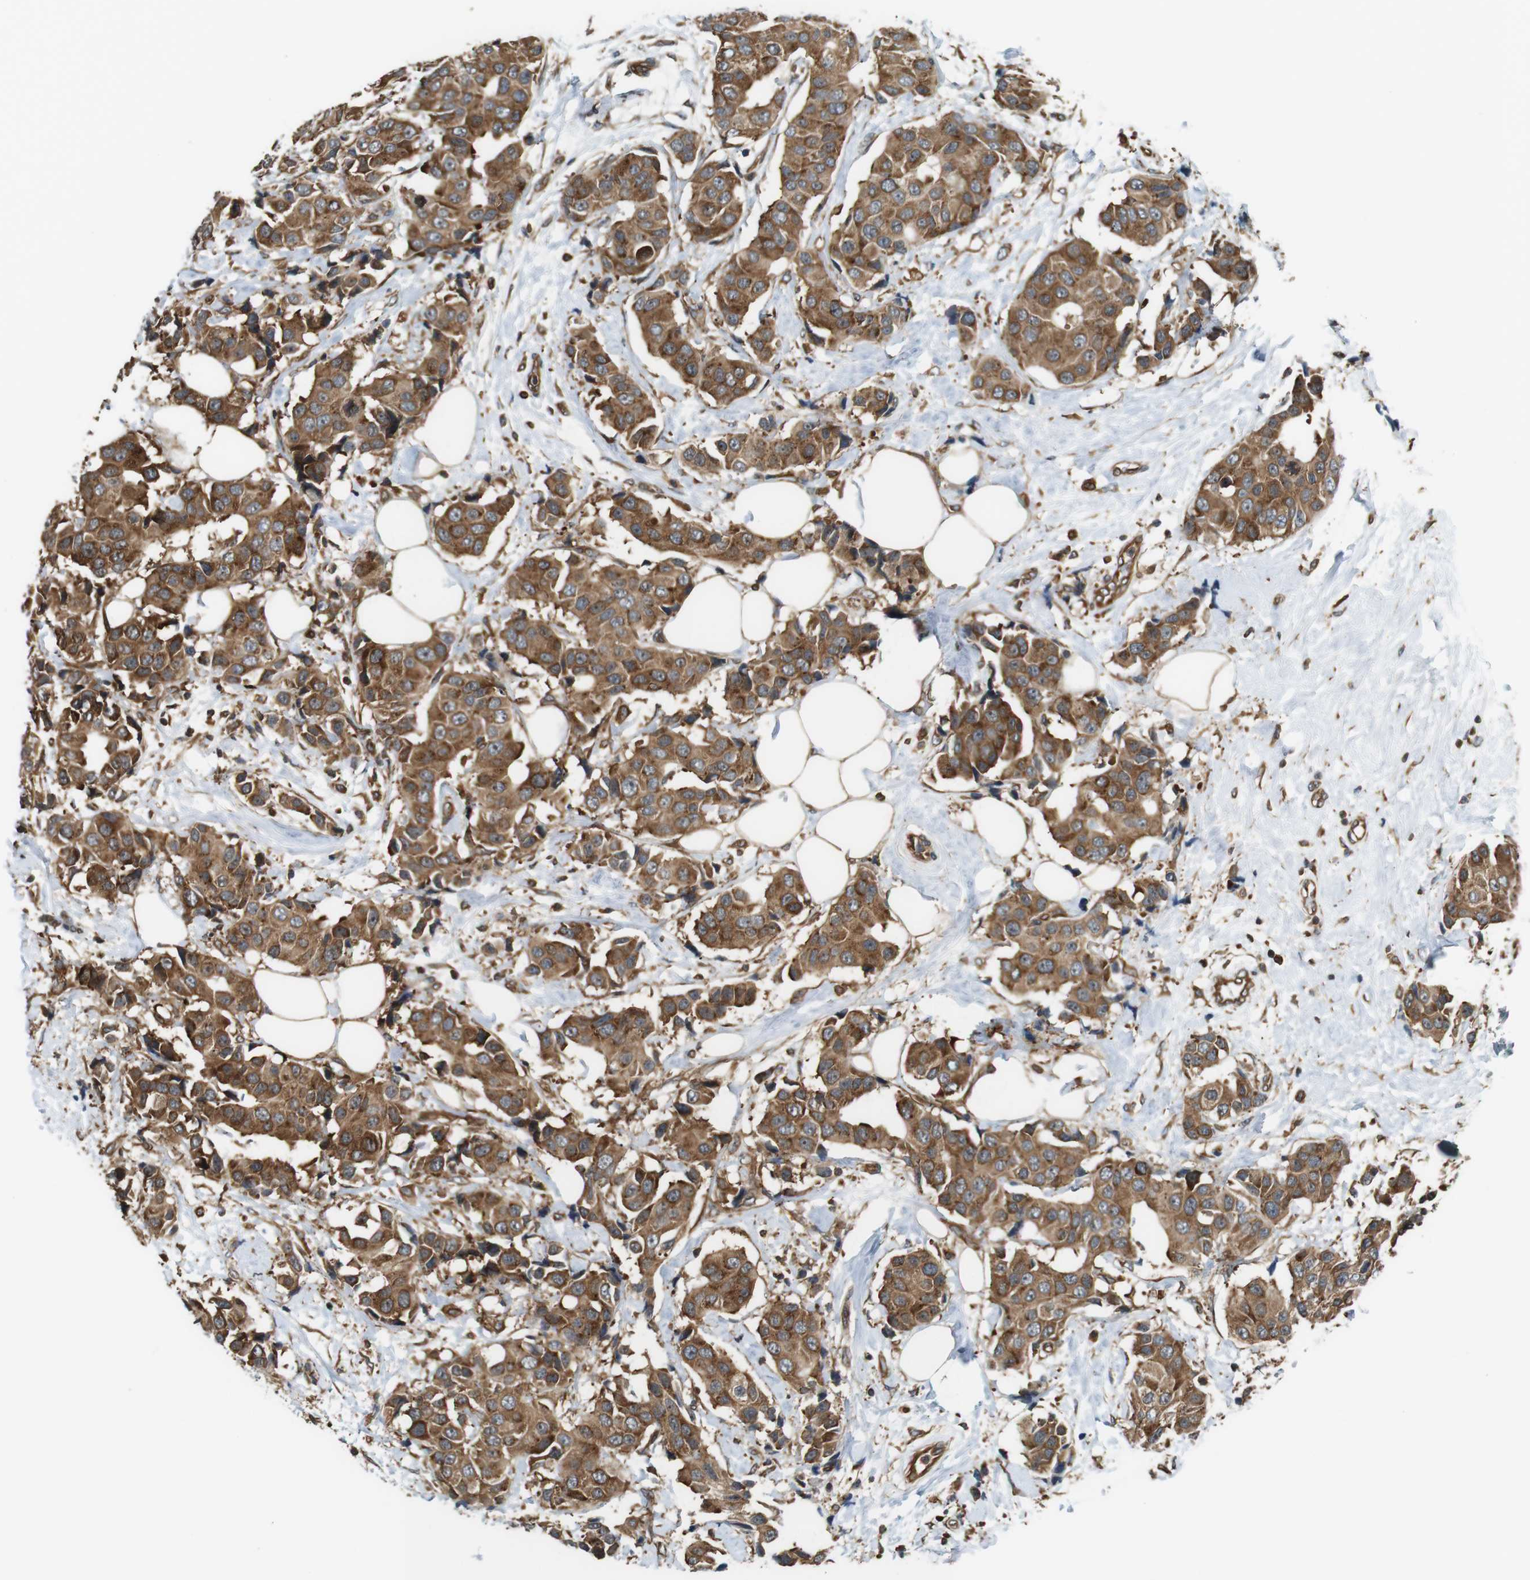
{"staining": {"intensity": "moderate", "quantity": ">75%", "location": "cytoplasmic/membranous"}, "tissue": "breast cancer", "cell_type": "Tumor cells", "image_type": "cancer", "snomed": [{"axis": "morphology", "description": "Normal tissue, NOS"}, {"axis": "morphology", "description": "Duct carcinoma"}, {"axis": "topography", "description": "Breast"}], "caption": "This image reveals immunohistochemistry staining of breast cancer (invasive ductal carcinoma), with medium moderate cytoplasmic/membranous expression in approximately >75% of tumor cells.", "gene": "PA2G4", "patient": {"sex": "female", "age": 39}}